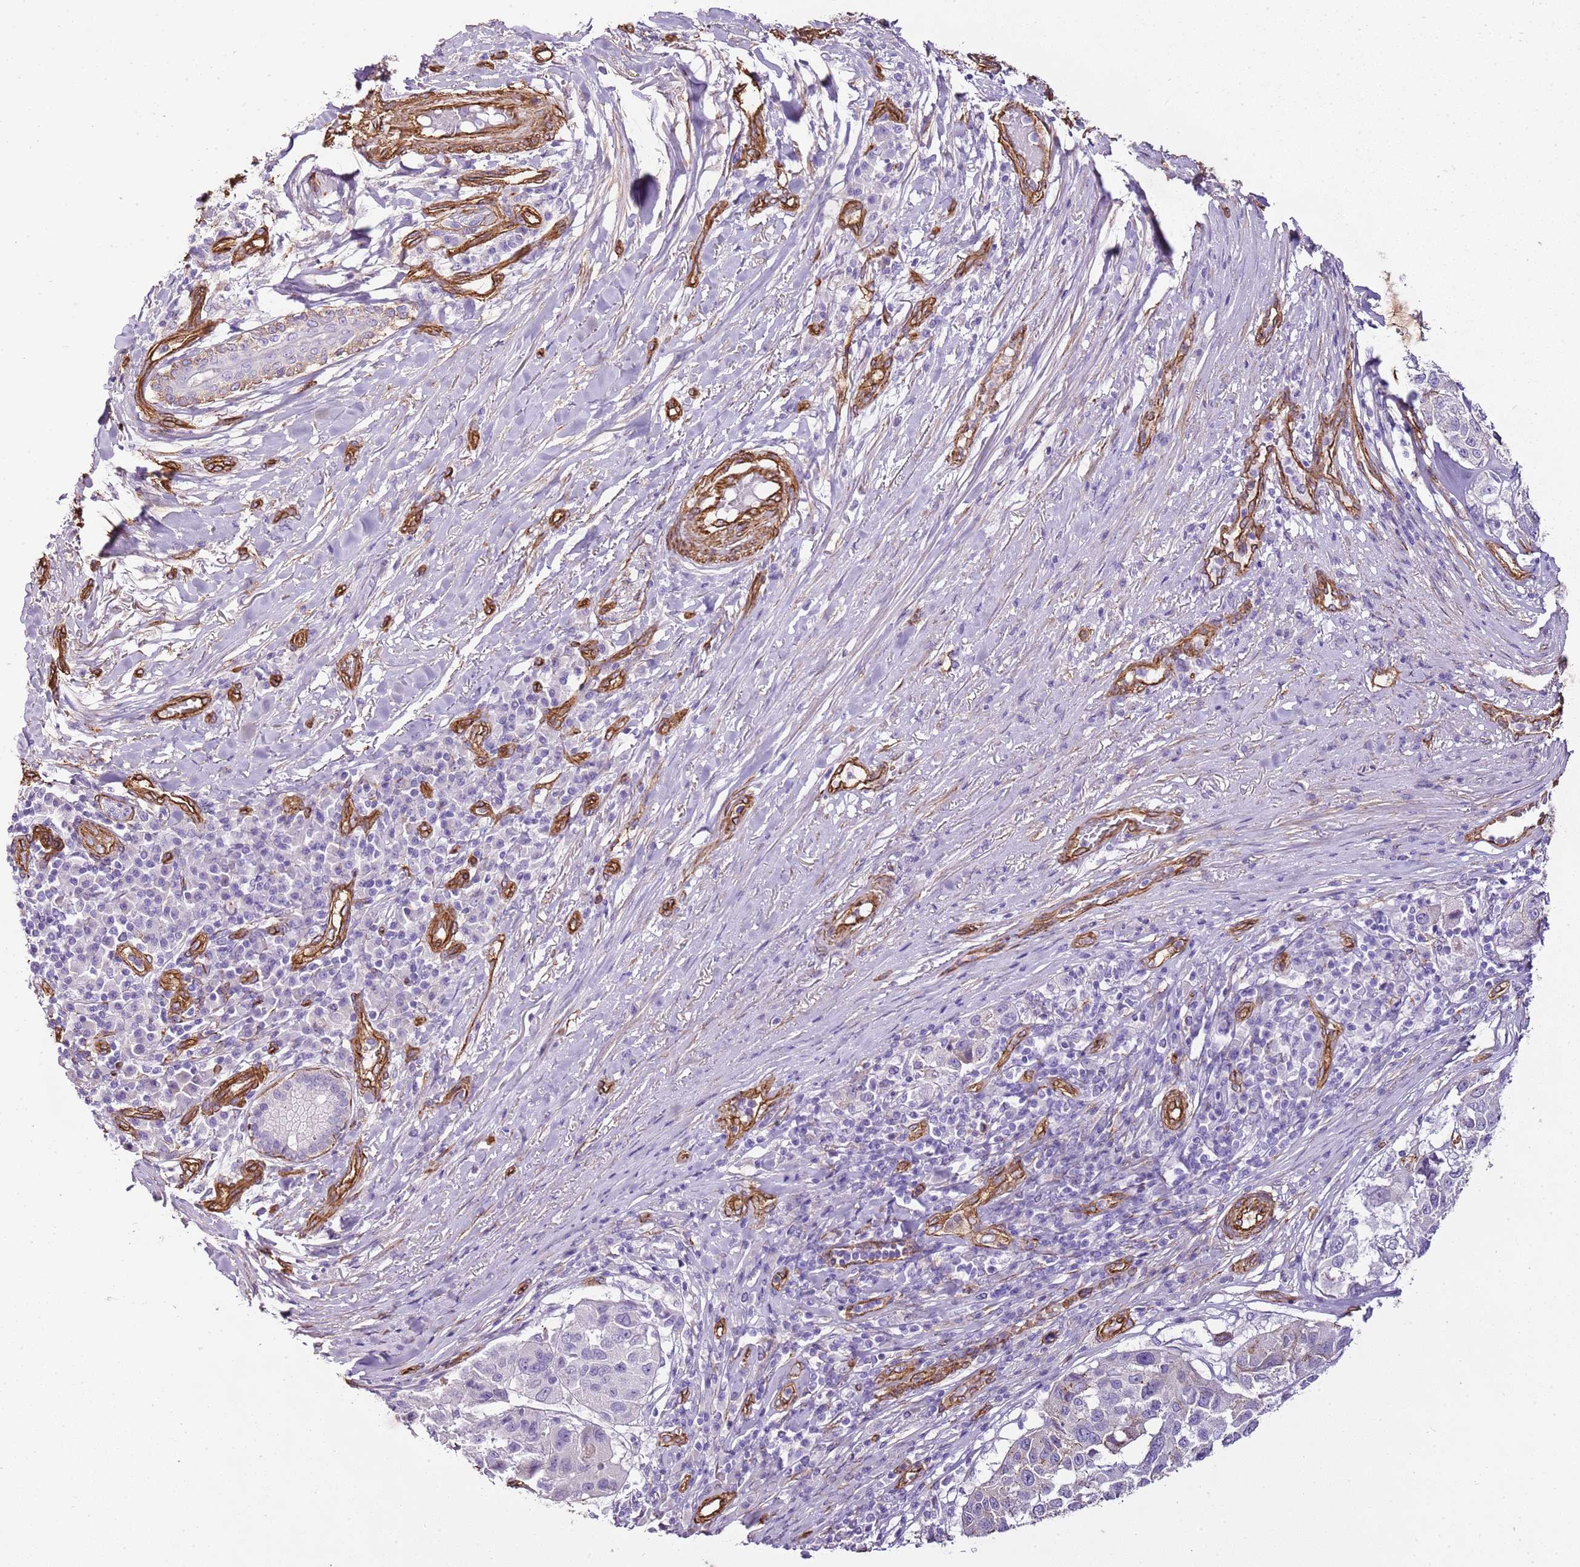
{"staining": {"intensity": "negative", "quantity": "none", "location": "none"}, "tissue": "melanoma", "cell_type": "Tumor cells", "image_type": "cancer", "snomed": [{"axis": "morphology", "description": "Malignant melanoma, NOS"}, {"axis": "topography", "description": "Skin"}], "caption": "Immunohistochemical staining of malignant melanoma shows no significant staining in tumor cells.", "gene": "CTDSPL", "patient": {"sex": "female", "age": 66}}